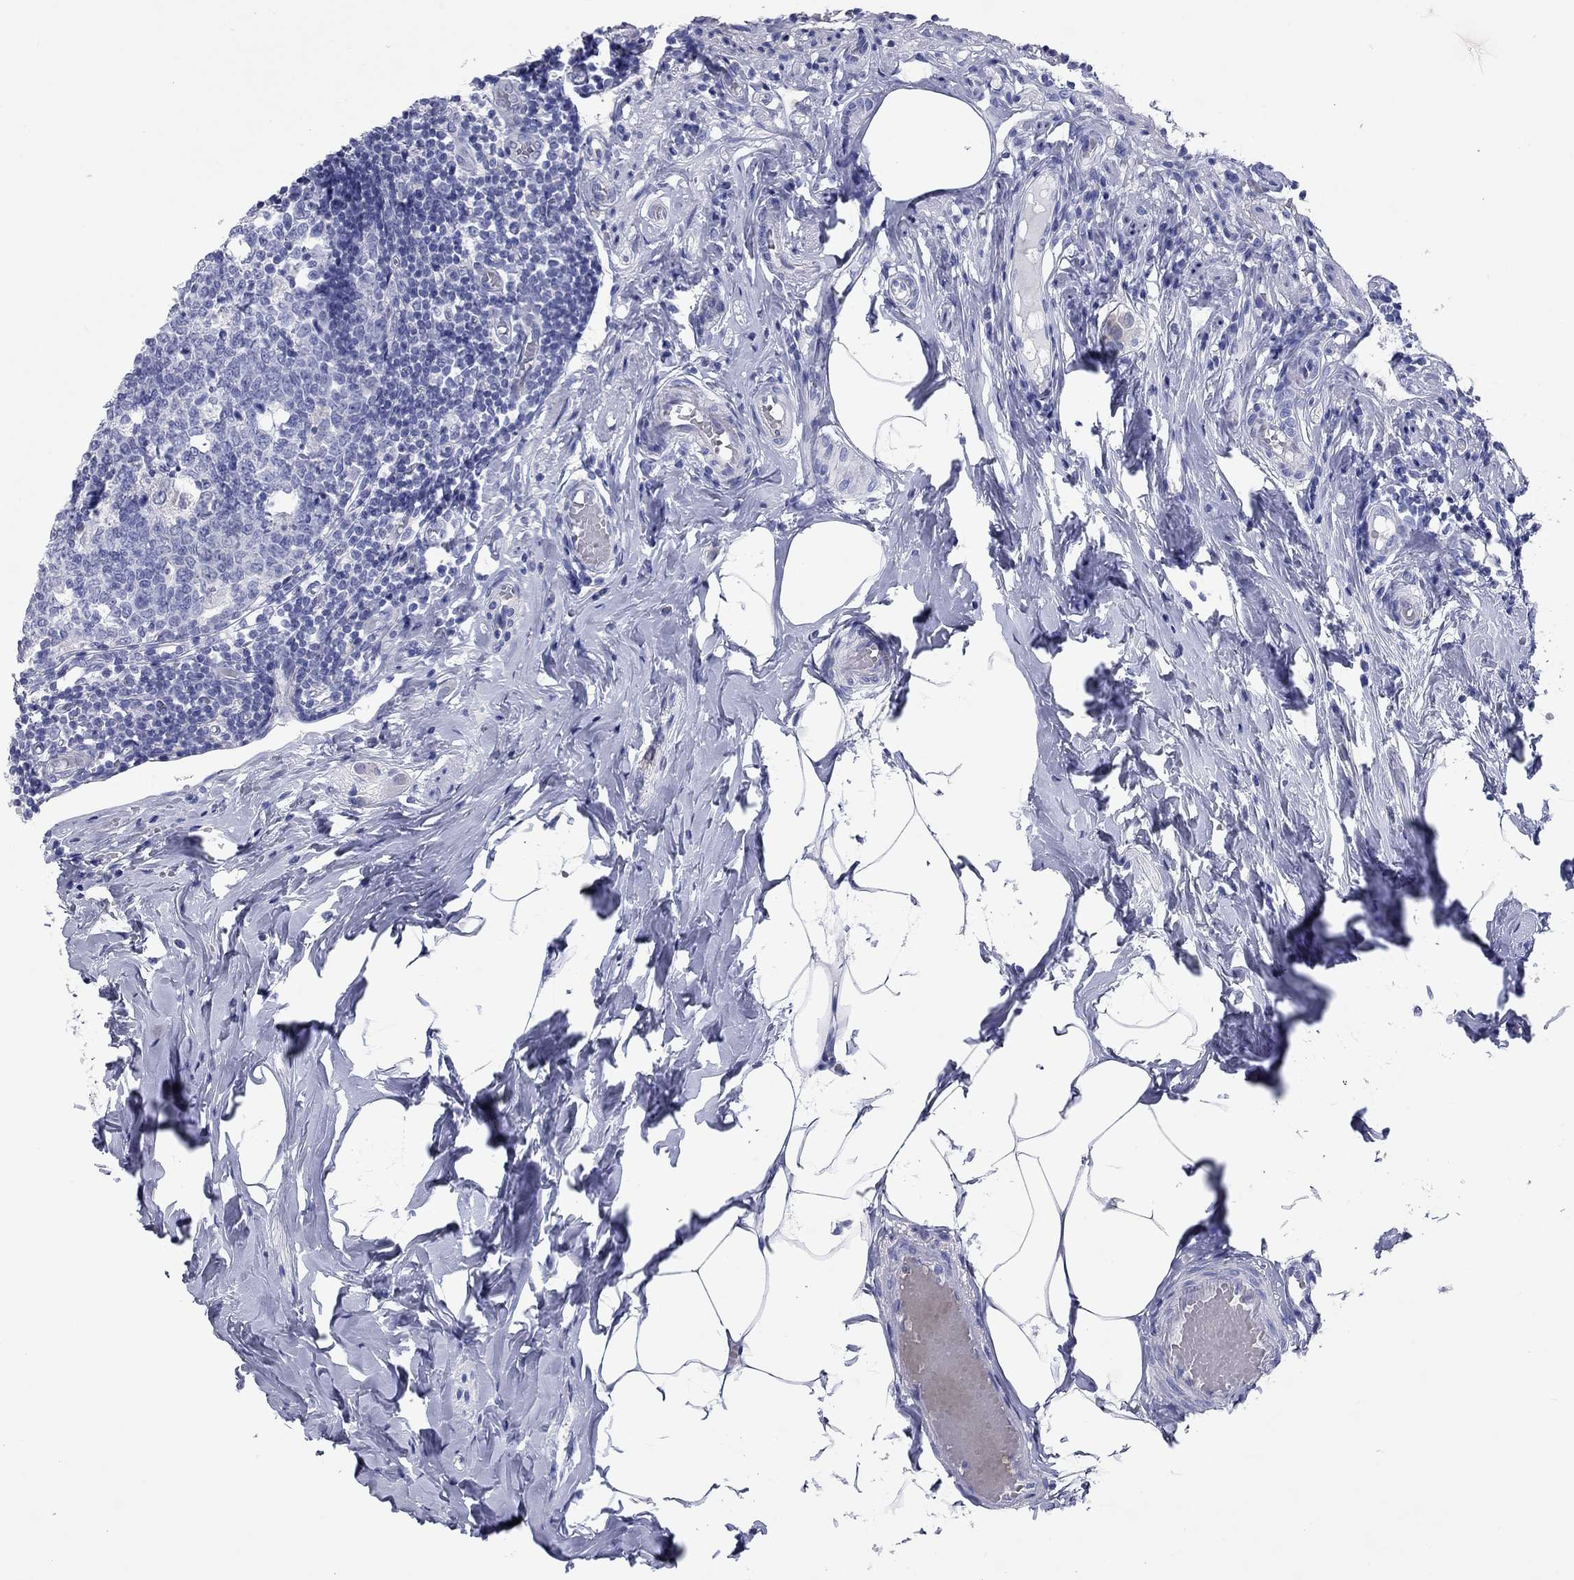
{"staining": {"intensity": "negative", "quantity": "none", "location": "none"}, "tissue": "appendix", "cell_type": "Glandular cells", "image_type": "normal", "snomed": [{"axis": "morphology", "description": "Normal tissue, NOS"}, {"axis": "topography", "description": "Appendix"}], "caption": "Unremarkable appendix was stained to show a protein in brown. There is no significant staining in glandular cells. (DAB (3,3'-diaminobenzidine) IHC visualized using brightfield microscopy, high magnification).", "gene": "CCNA1", "patient": {"sex": "female", "age": 32}}